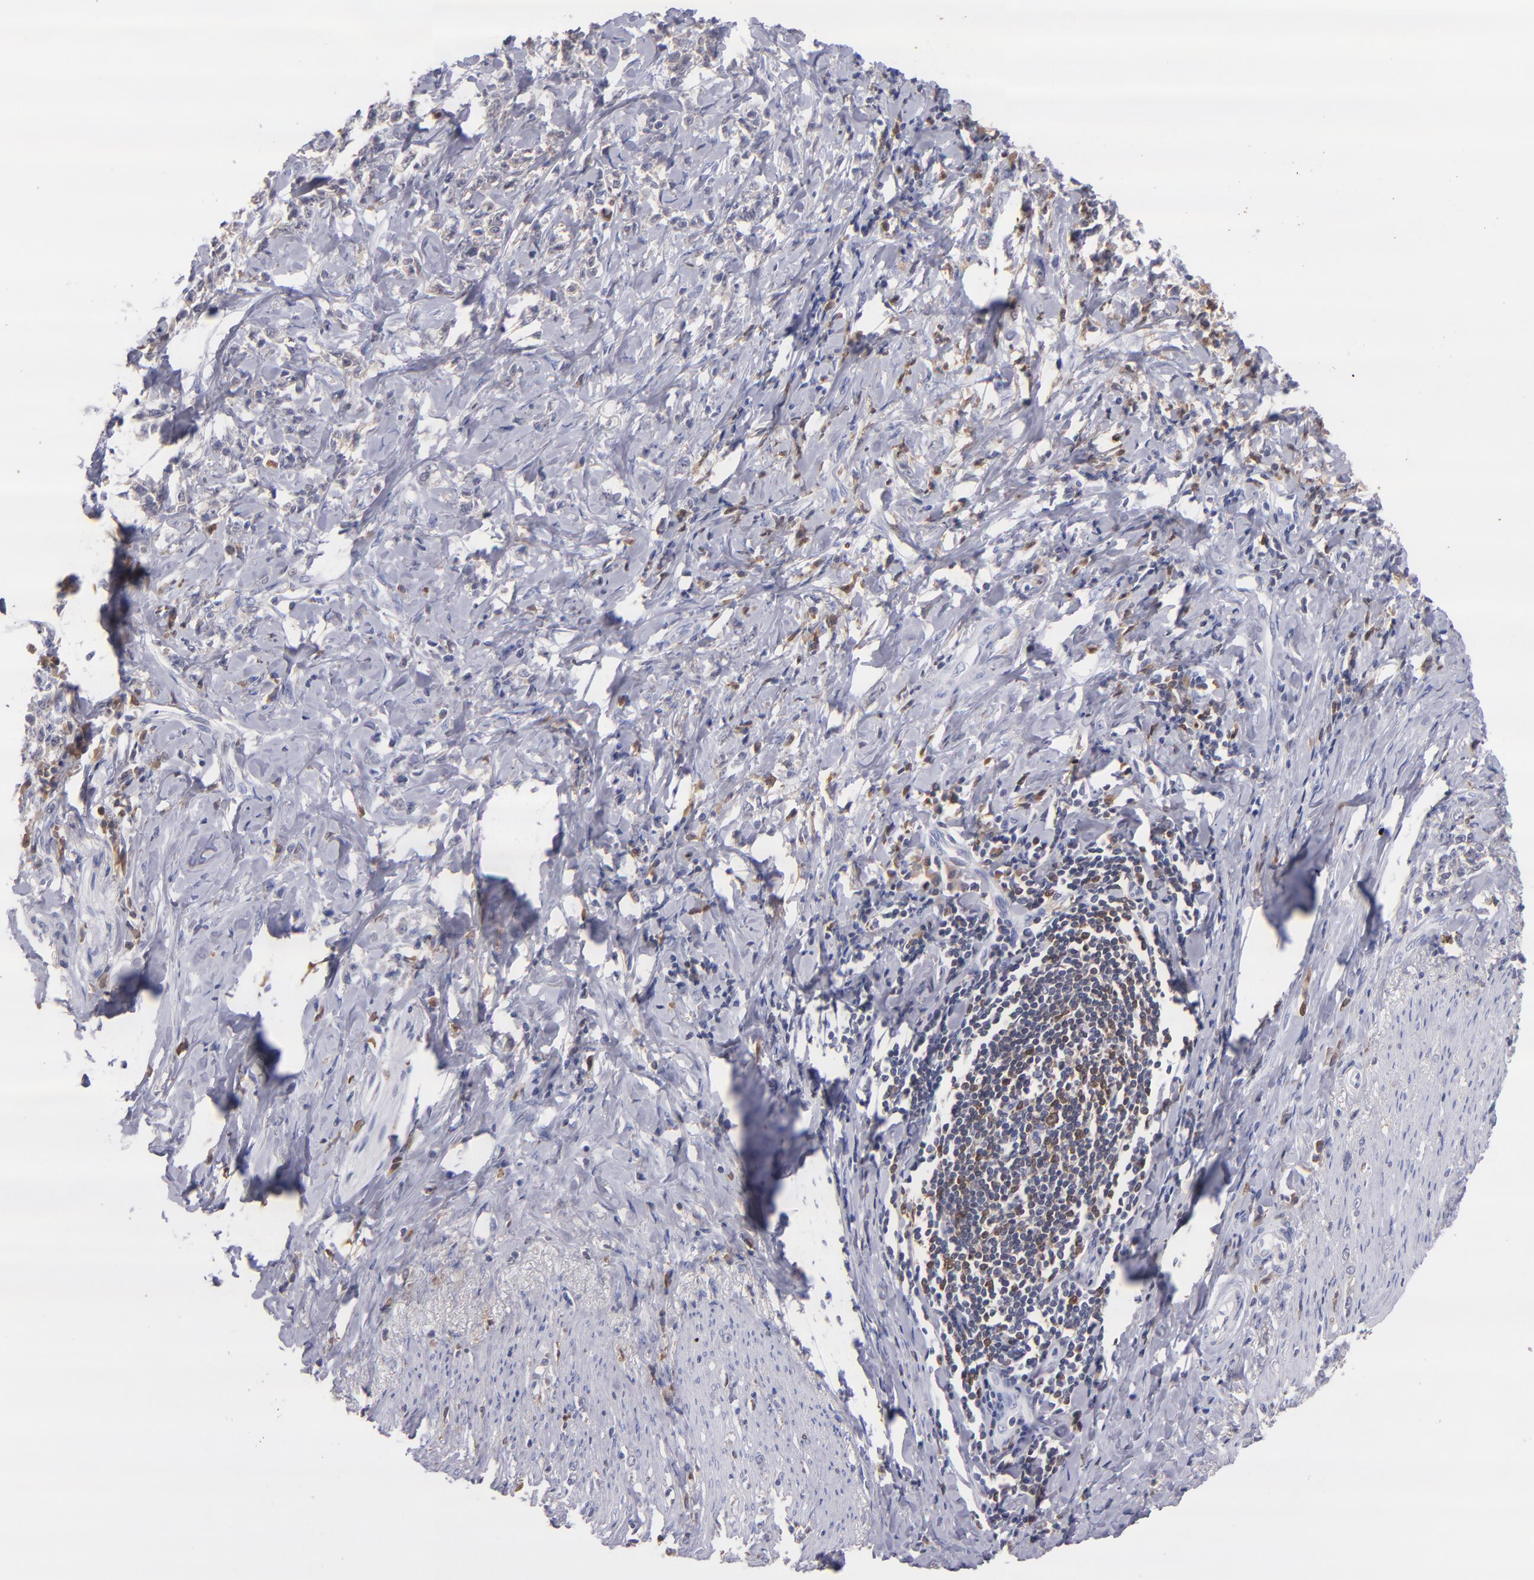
{"staining": {"intensity": "negative", "quantity": "none", "location": "none"}, "tissue": "stomach cancer", "cell_type": "Tumor cells", "image_type": "cancer", "snomed": [{"axis": "morphology", "description": "Adenocarcinoma, NOS"}, {"axis": "topography", "description": "Stomach, lower"}], "caption": "Adenocarcinoma (stomach) was stained to show a protein in brown. There is no significant expression in tumor cells. Brightfield microscopy of immunohistochemistry stained with DAB (brown) and hematoxylin (blue), captured at high magnification.", "gene": "PRKCD", "patient": {"sex": "male", "age": 88}}